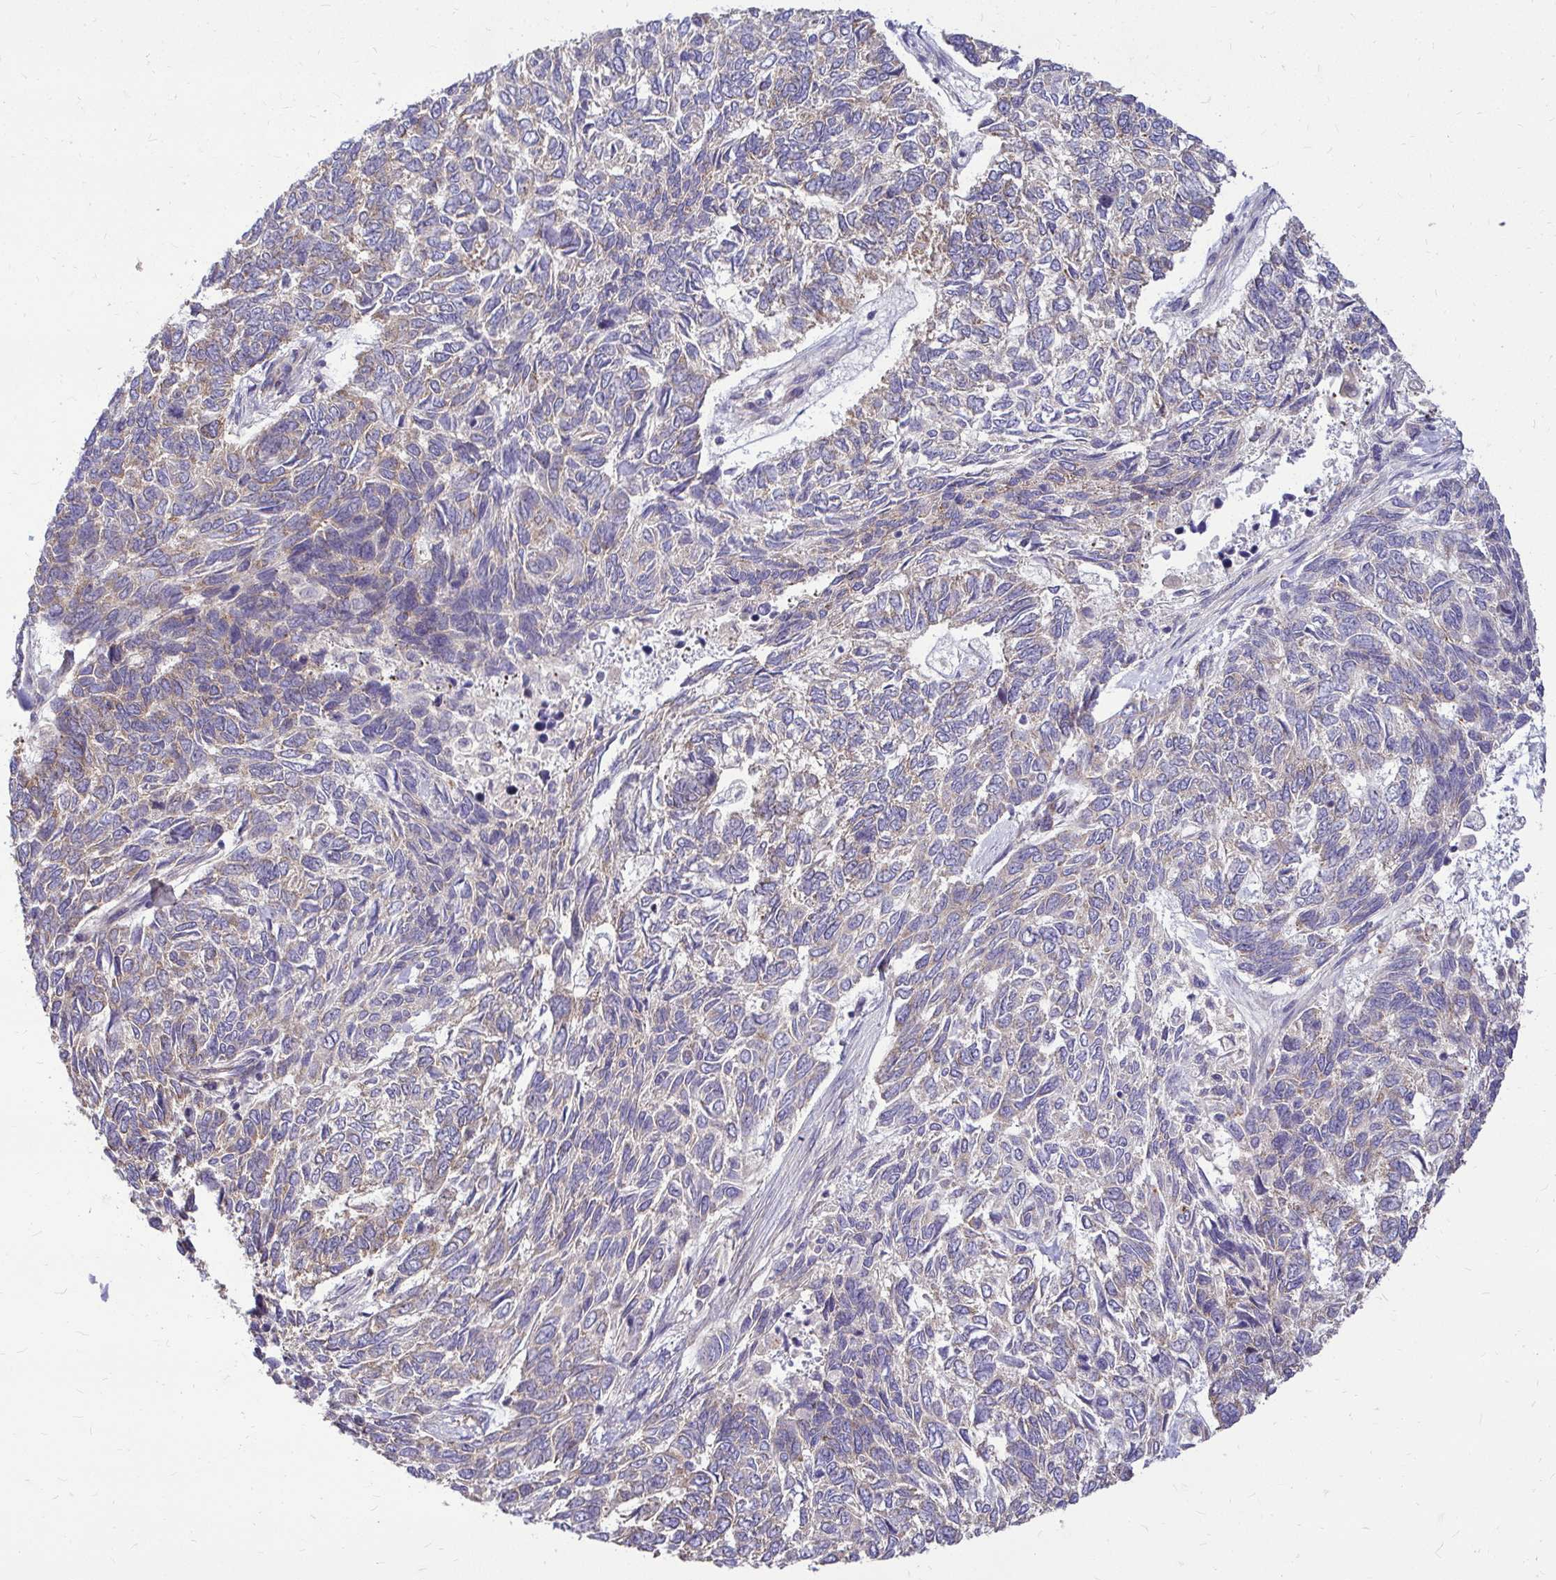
{"staining": {"intensity": "weak", "quantity": "25%-75%", "location": "cytoplasmic/membranous"}, "tissue": "skin cancer", "cell_type": "Tumor cells", "image_type": "cancer", "snomed": [{"axis": "morphology", "description": "Basal cell carcinoma"}, {"axis": "topography", "description": "Skin"}], "caption": "Basal cell carcinoma (skin) stained with a brown dye displays weak cytoplasmic/membranous positive expression in about 25%-75% of tumor cells.", "gene": "FMR1", "patient": {"sex": "female", "age": 65}}